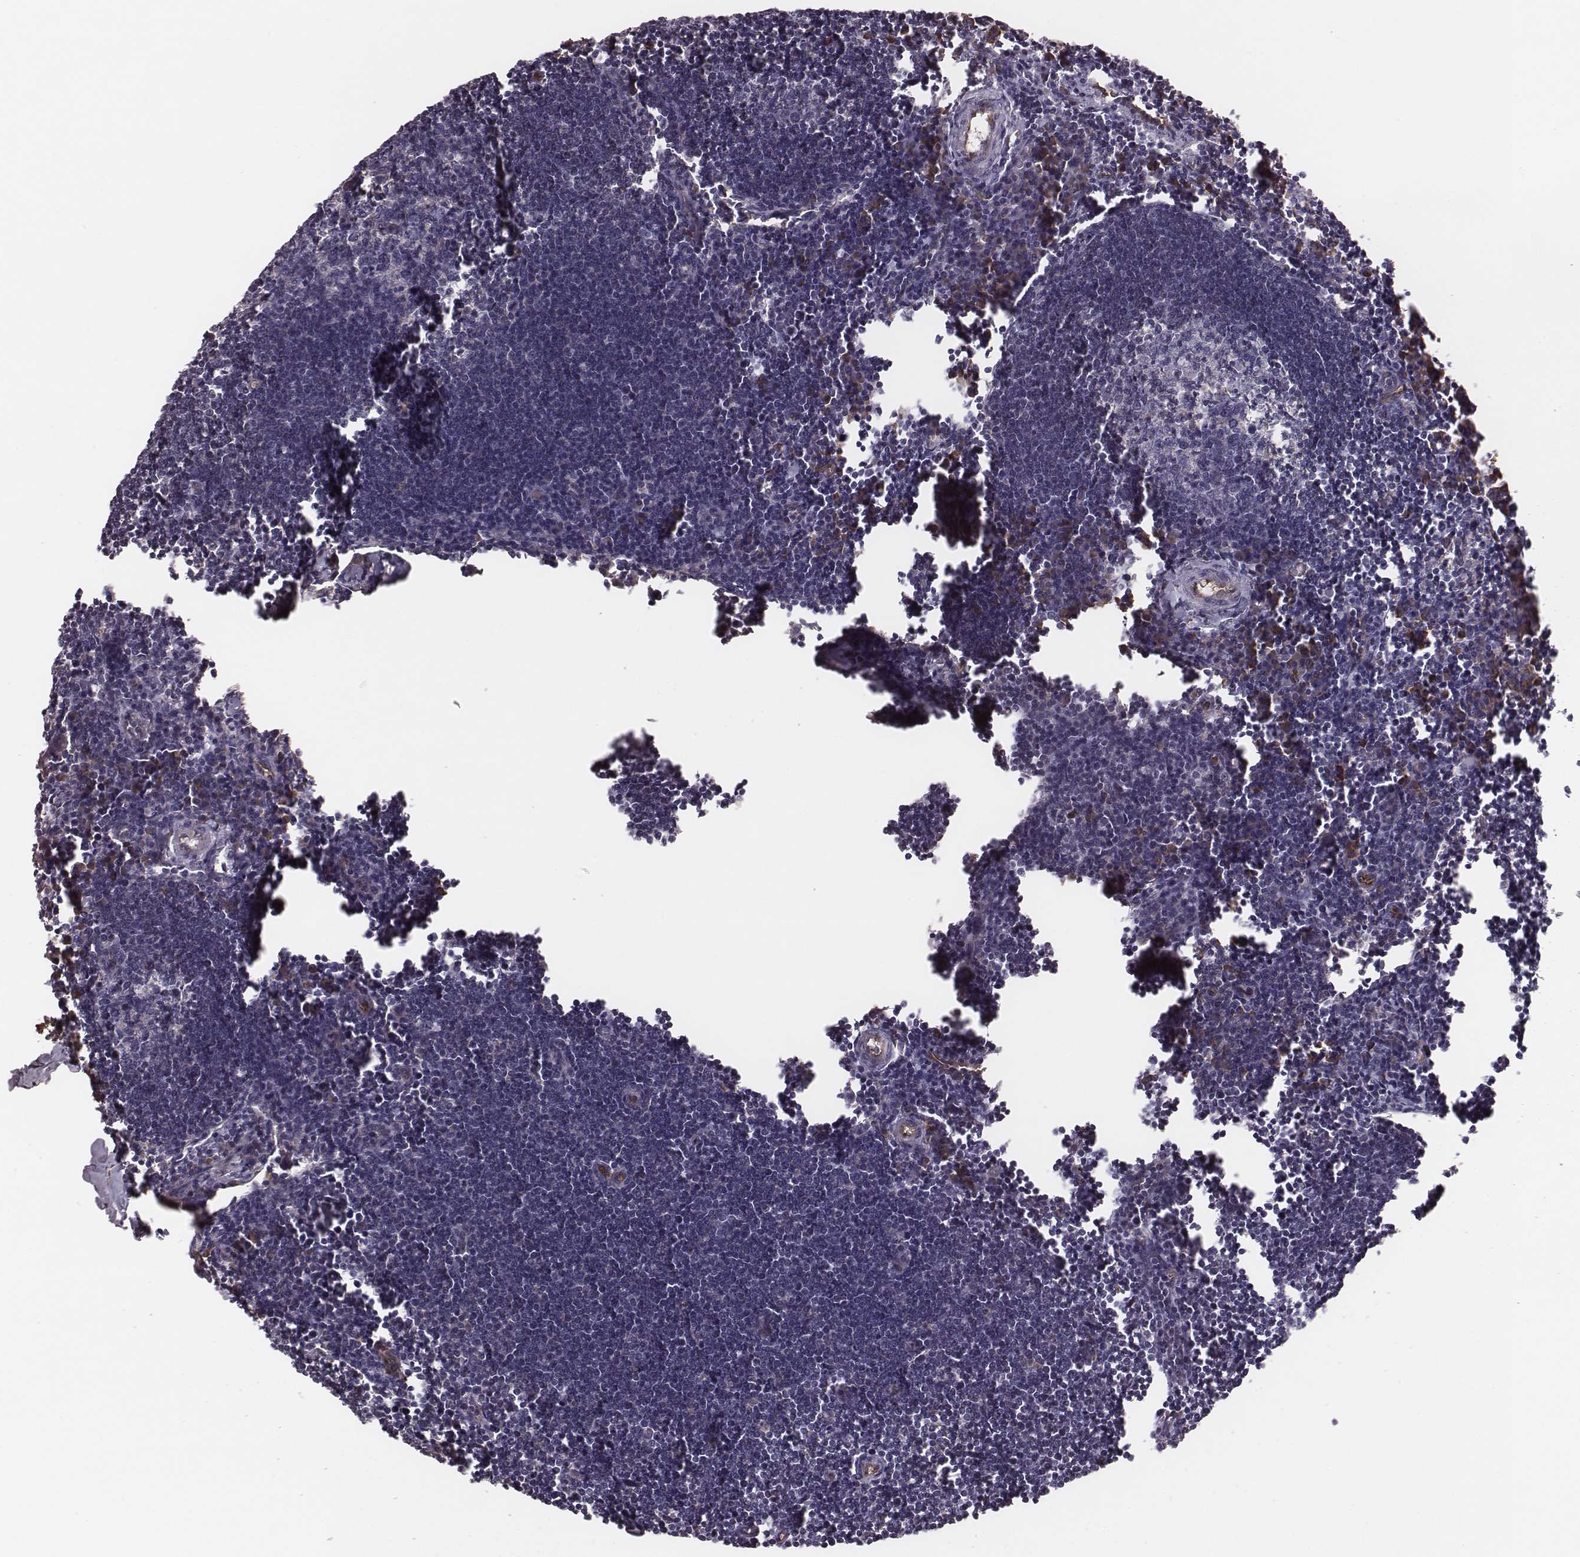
{"staining": {"intensity": "negative", "quantity": "none", "location": "none"}, "tissue": "lymph node", "cell_type": "Germinal center cells", "image_type": "normal", "snomed": [{"axis": "morphology", "description": "Normal tissue, NOS"}, {"axis": "topography", "description": "Lymph node"}], "caption": "High magnification brightfield microscopy of unremarkable lymph node stained with DAB (brown) and counterstained with hematoxylin (blue): germinal center cells show no significant expression. (DAB IHC visualized using brightfield microscopy, high magnification).", "gene": "PALMD", "patient": {"sex": "male", "age": 55}}